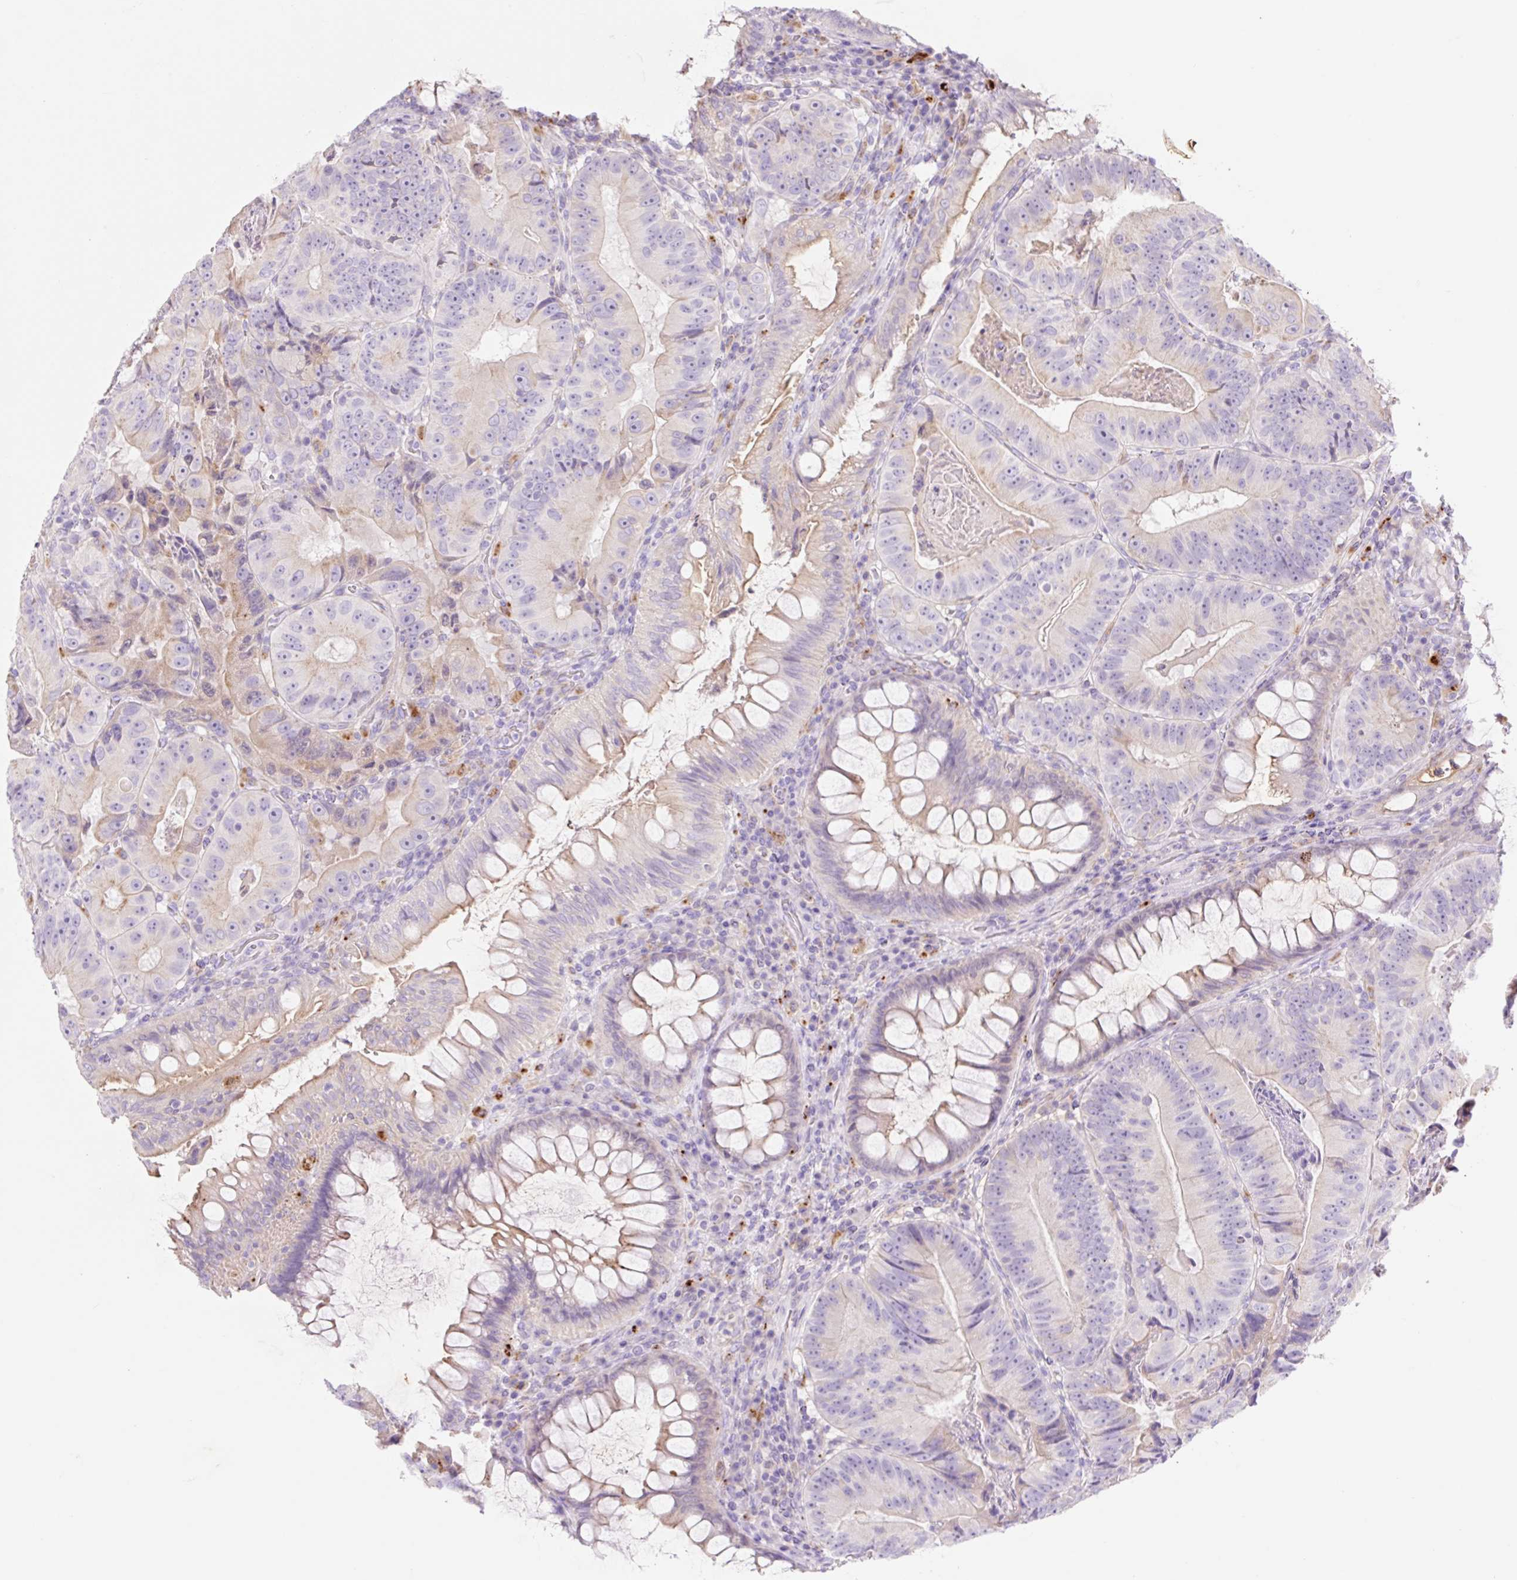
{"staining": {"intensity": "weak", "quantity": "<25%", "location": "cytoplasmic/membranous"}, "tissue": "colorectal cancer", "cell_type": "Tumor cells", "image_type": "cancer", "snomed": [{"axis": "morphology", "description": "Adenocarcinoma, NOS"}, {"axis": "topography", "description": "Colon"}], "caption": "A histopathology image of human colorectal cancer (adenocarcinoma) is negative for staining in tumor cells. The staining was performed using DAB to visualize the protein expression in brown, while the nuclei were stained in blue with hematoxylin (Magnification: 20x).", "gene": "HEXA", "patient": {"sex": "female", "age": 86}}